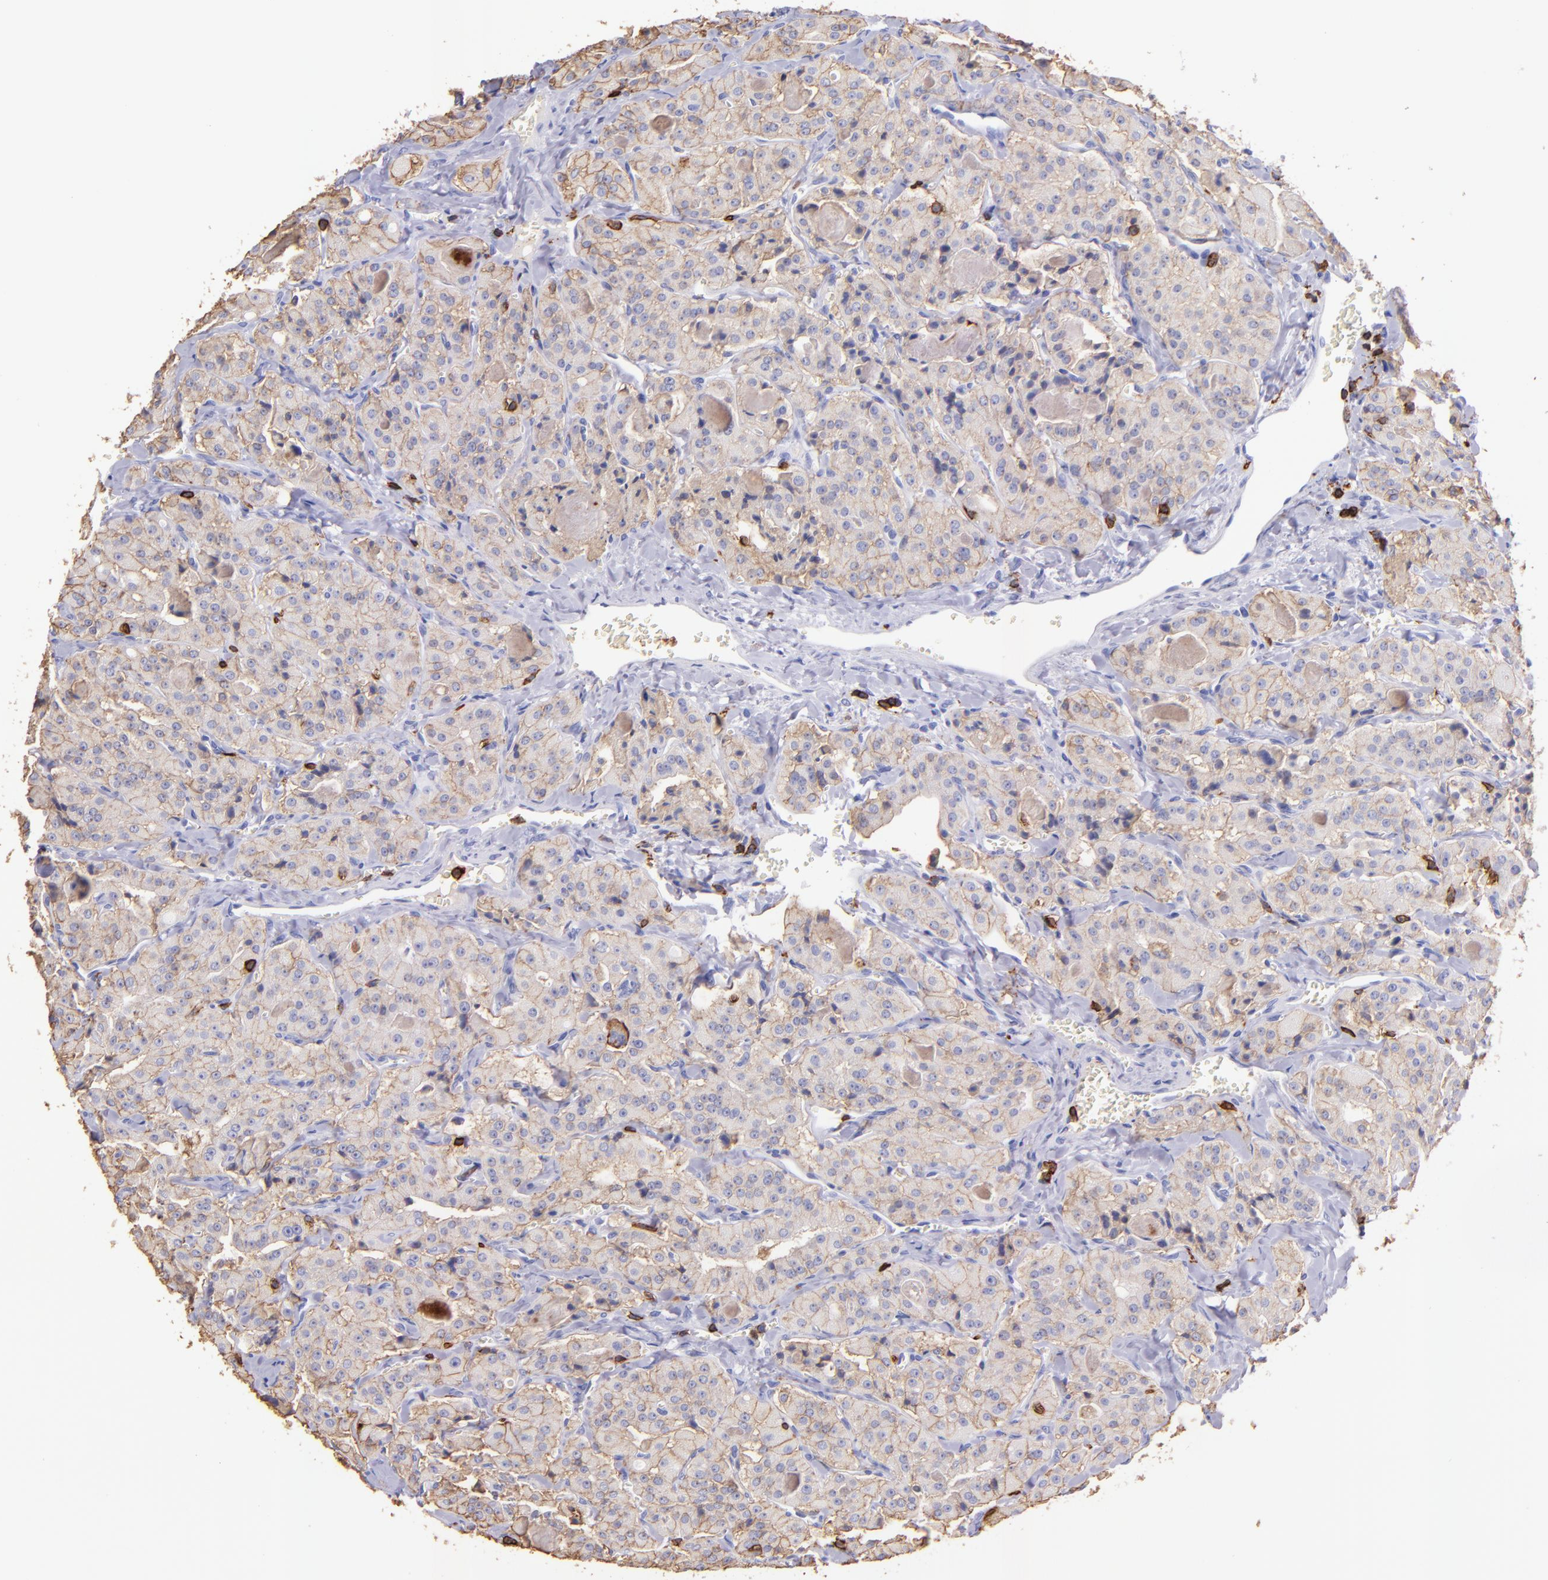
{"staining": {"intensity": "weak", "quantity": ">75%", "location": "cytoplasmic/membranous"}, "tissue": "thyroid cancer", "cell_type": "Tumor cells", "image_type": "cancer", "snomed": [{"axis": "morphology", "description": "Carcinoma, NOS"}, {"axis": "topography", "description": "Thyroid gland"}], "caption": "Thyroid carcinoma stained with a protein marker shows weak staining in tumor cells.", "gene": "SPN", "patient": {"sex": "male", "age": 76}}